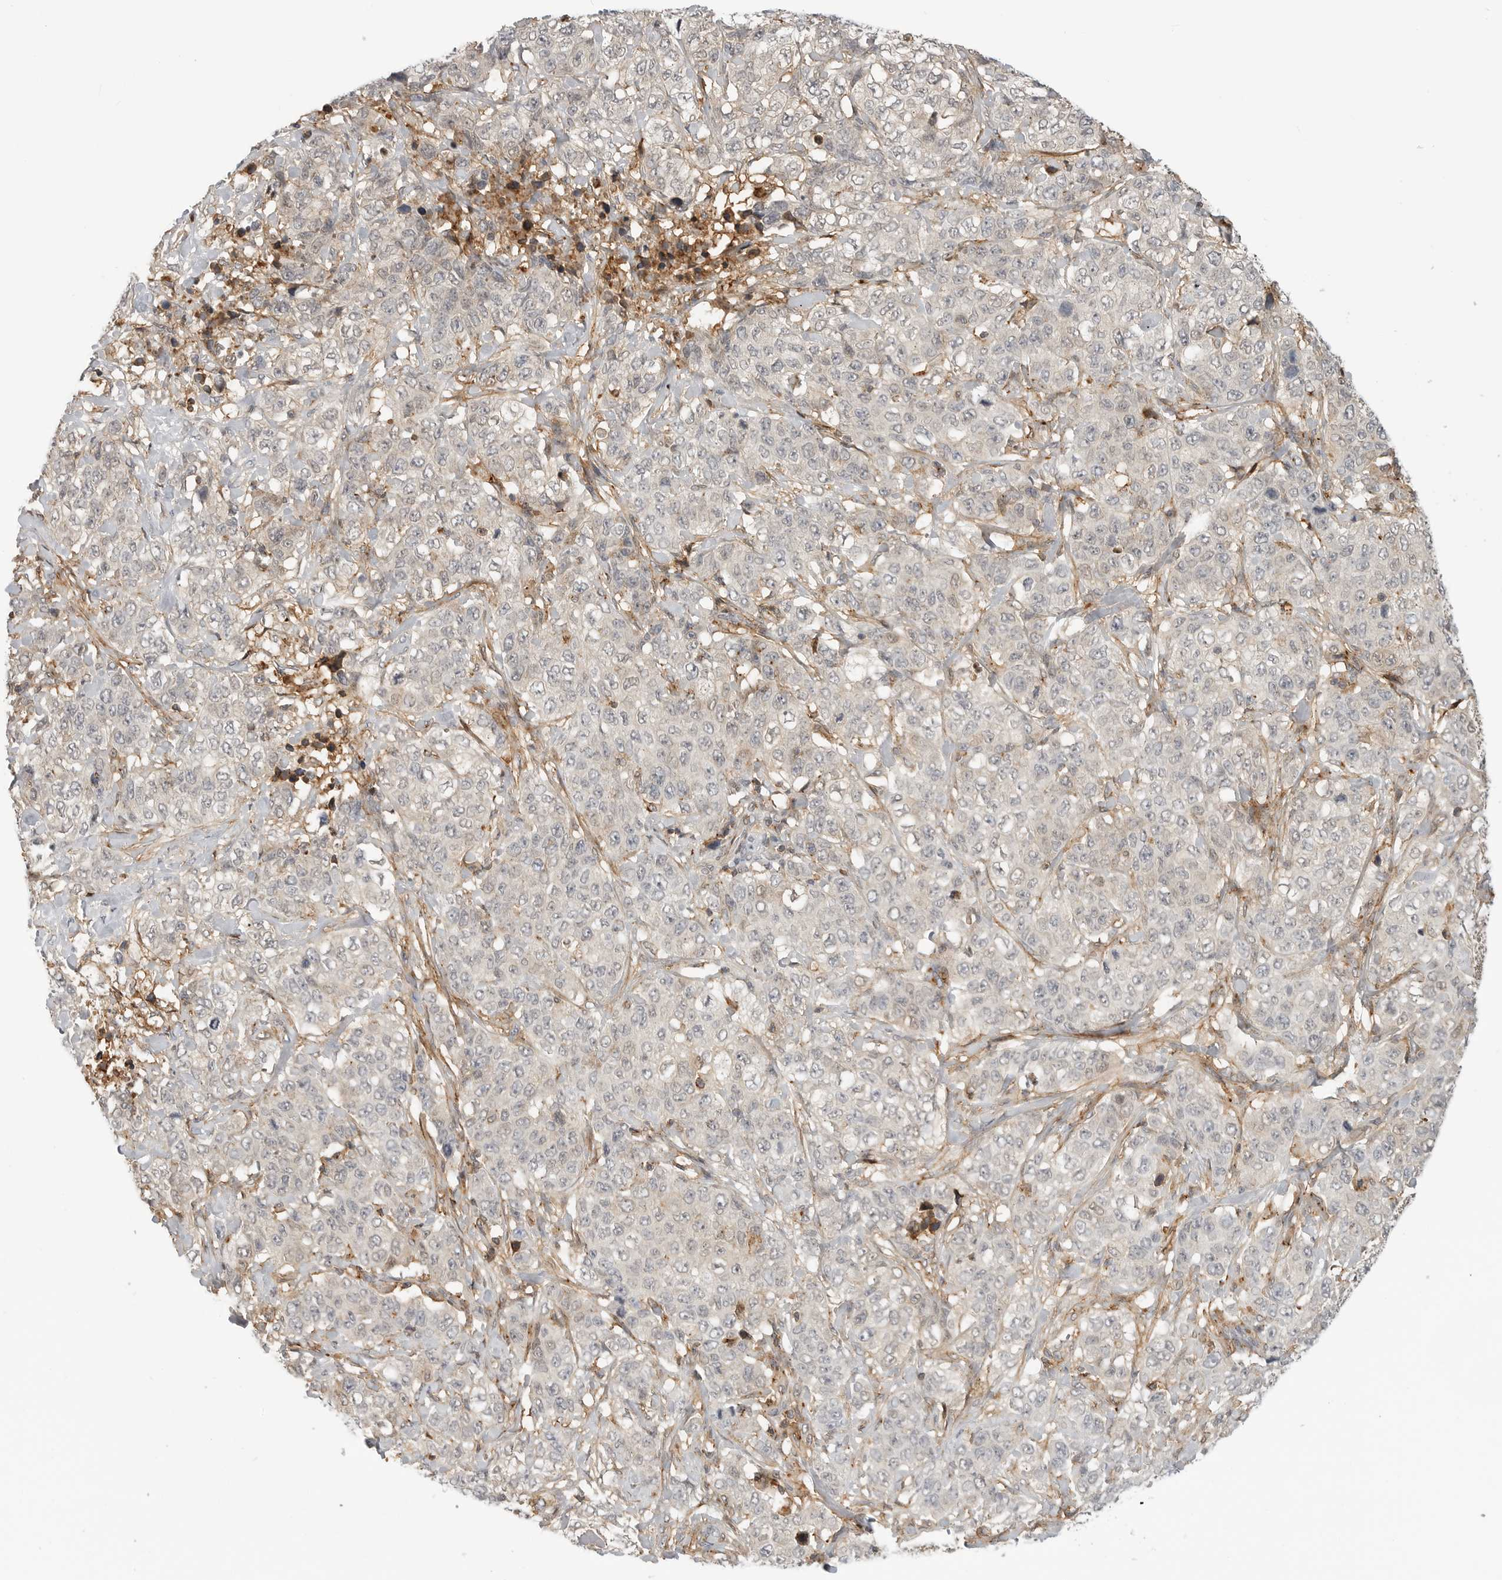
{"staining": {"intensity": "negative", "quantity": "none", "location": "none"}, "tissue": "stomach cancer", "cell_type": "Tumor cells", "image_type": "cancer", "snomed": [{"axis": "morphology", "description": "Adenocarcinoma, NOS"}, {"axis": "topography", "description": "Stomach"}], "caption": "Immunohistochemistry micrograph of neoplastic tissue: human stomach cancer stained with DAB (3,3'-diaminobenzidine) exhibits no significant protein positivity in tumor cells.", "gene": "ANXA11", "patient": {"sex": "male", "age": 48}}